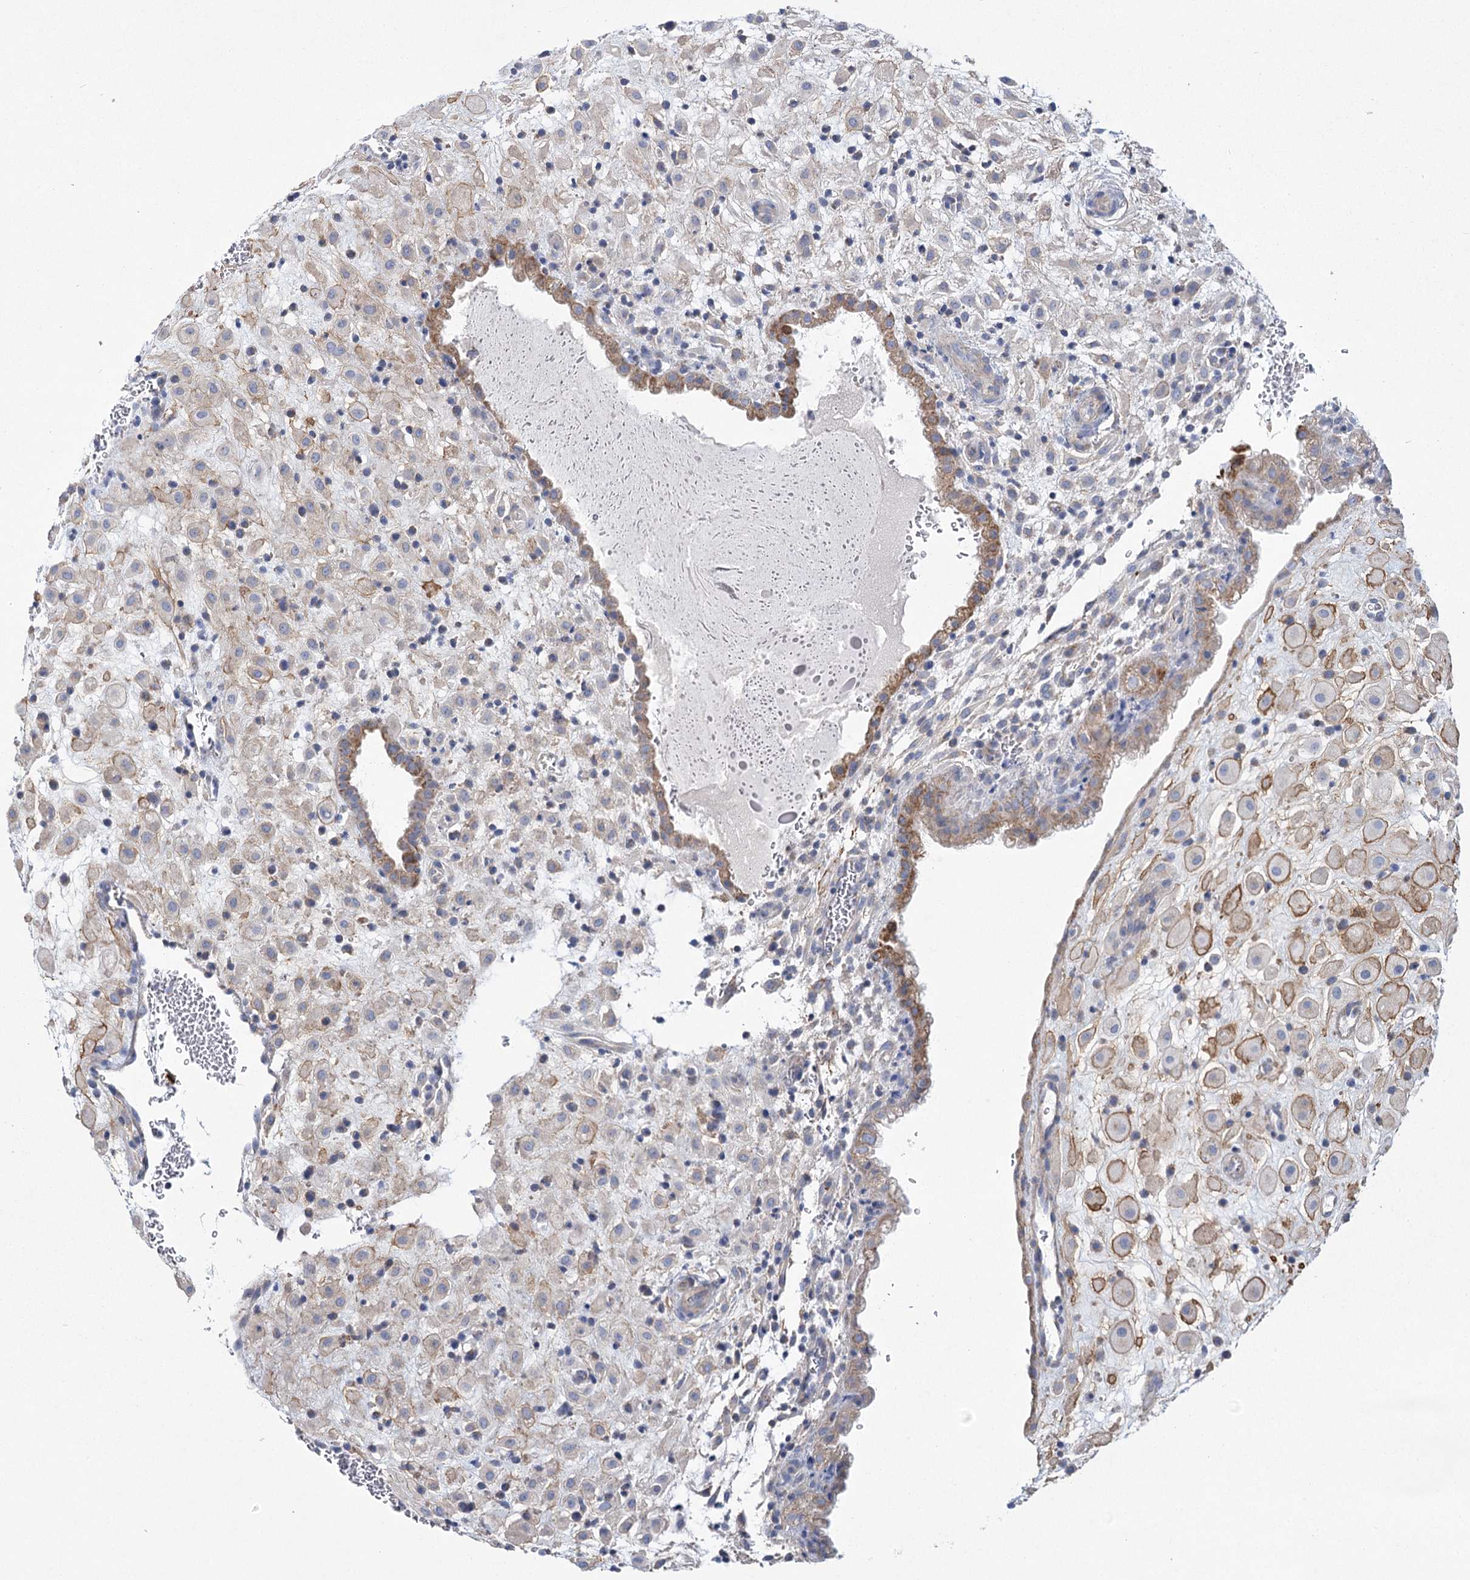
{"staining": {"intensity": "moderate", "quantity": "<25%", "location": "cytoplasmic/membranous"}, "tissue": "placenta", "cell_type": "Decidual cells", "image_type": "normal", "snomed": [{"axis": "morphology", "description": "Normal tissue, NOS"}, {"axis": "topography", "description": "Placenta"}], "caption": "Protein expression analysis of unremarkable human placenta reveals moderate cytoplasmic/membranous staining in about <25% of decidual cells. (Brightfield microscopy of DAB IHC at high magnification).", "gene": "SNX7", "patient": {"sex": "female", "age": 35}}